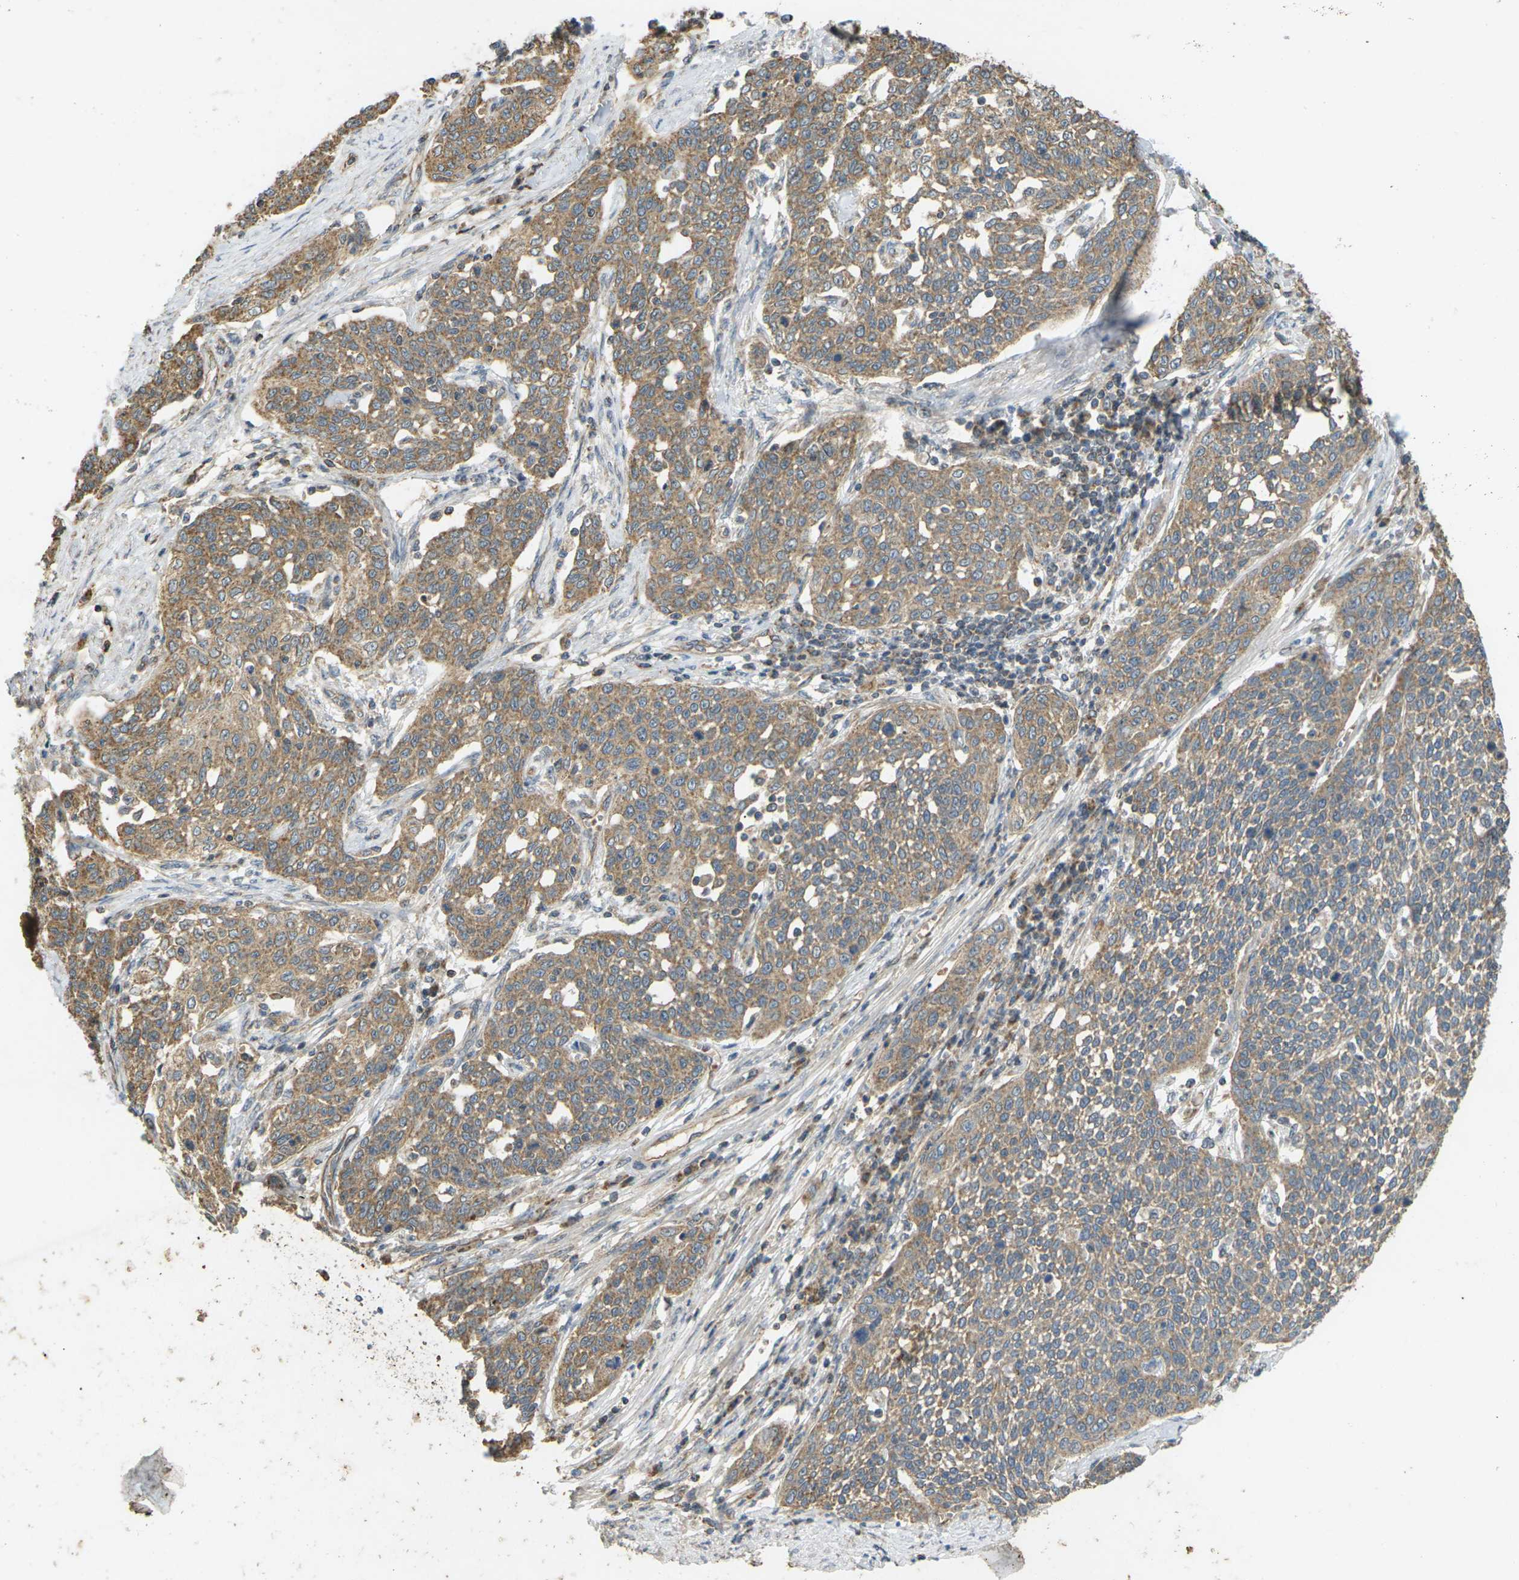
{"staining": {"intensity": "moderate", "quantity": ">75%", "location": "cytoplasmic/membranous"}, "tissue": "cervical cancer", "cell_type": "Tumor cells", "image_type": "cancer", "snomed": [{"axis": "morphology", "description": "Squamous cell carcinoma, NOS"}, {"axis": "topography", "description": "Cervix"}], "caption": "Protein expression by IHC reveals moderate cytoplasmic/membranous staining in about >75% of tumor cells in cervical cancer (squamous cell carcinoma).", "gene": "KSR1", "patient": {"sex": "female", "age": 34}}